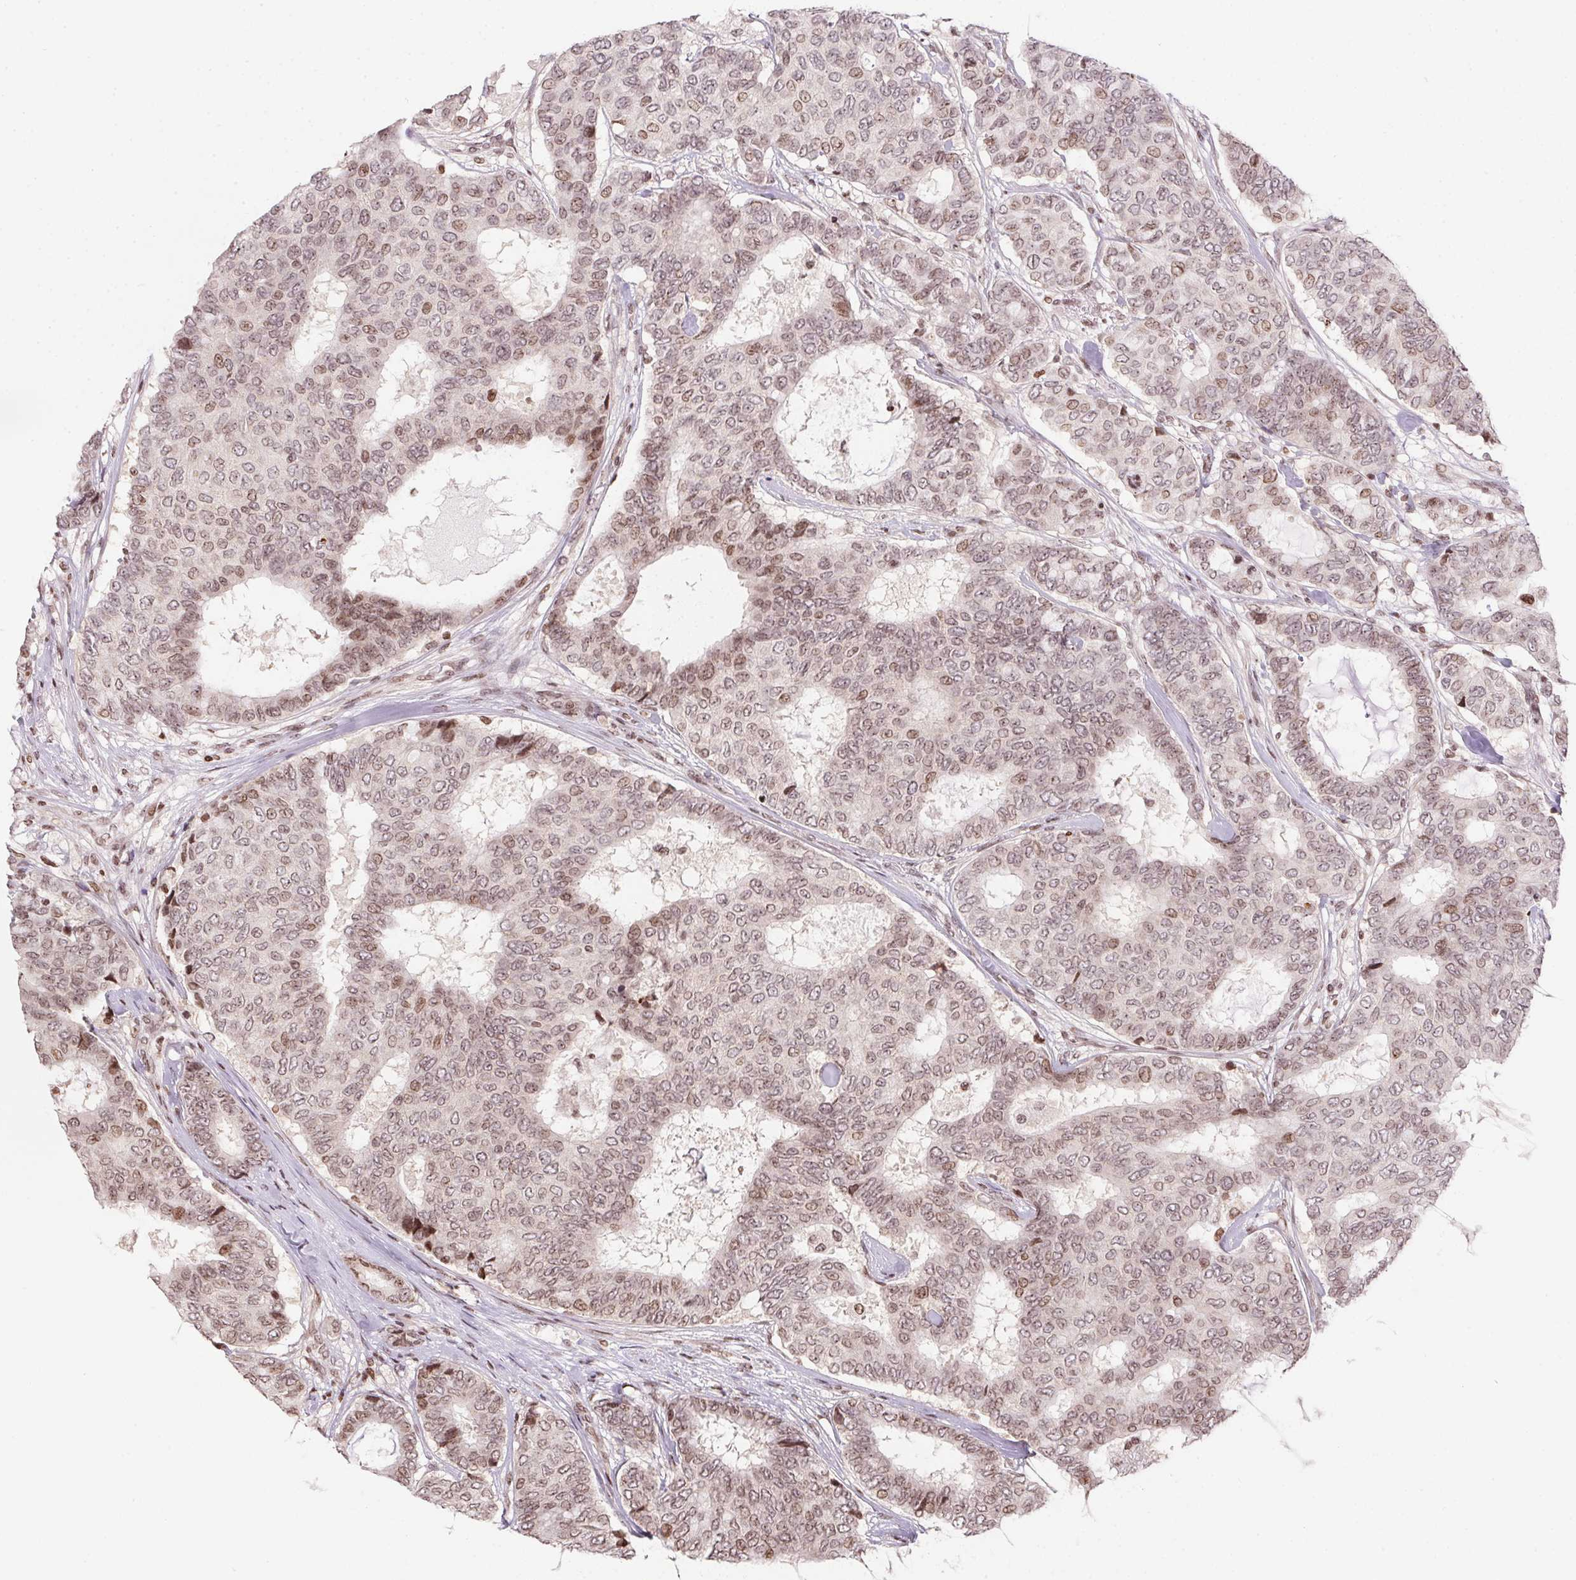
{"staining": {"intensity": "weak", "quantity": ">75%", "location": "nuclear"}, "tissue": "breast cancer", "cell_type": "Tumor cells", "image_type": "cancer", "snomed": [{"axis": "morphology", "description": "Duct carcinoma"}, {"axis": "topography", "description": "Breast"}], "caption": "Immunohistochemical staining of infiltrating ductal carcinoma (breast) shows weak nuclear protein positivity in about >75% of tumor cells. (DAB (3,3'-diaminobenzidine) IHC, brown staining for protein, blue staining for nuclei).", "gene": "RNF181", "patient": {"sex": "female", "age": 75}}